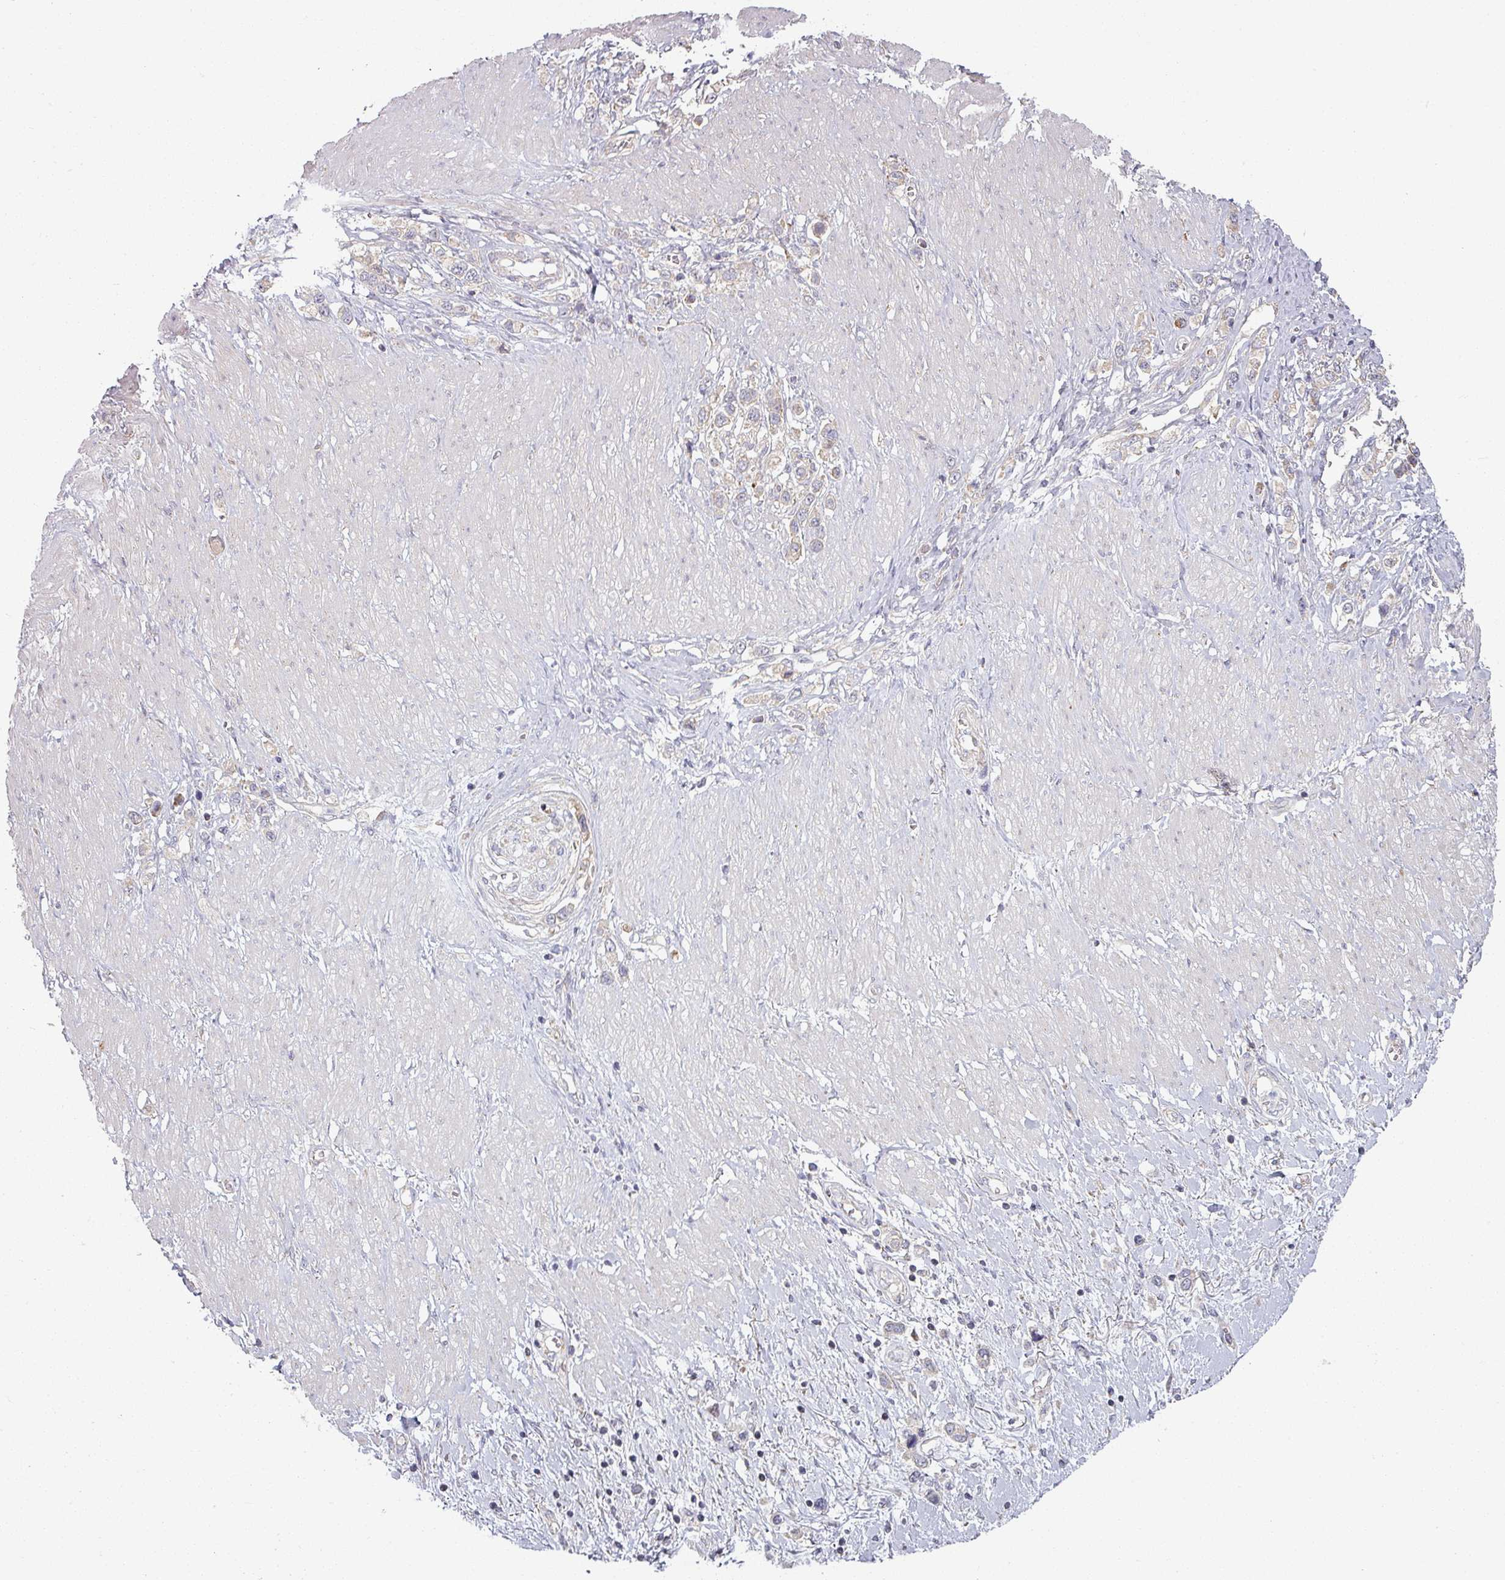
{"staining": {"intensity": "negative", "quantity": "none", "location": "none"}, "tissue": "stomach cancer", "cell_type": "Tumor cells", "image_type": "cancer", "snomed": [{"axis": "morphology", "description": "Normal tissue, NOS"}, {"axis": "morphology", "description": "Adenocarcinoma, NOS"}, {"axis": "topography", "description": "Stomach, upper"}, {"axis": "topography", "description": "Stomach"}], "caption": "Protein analysis of adenocarcinoma (stomach) displays no significant expression in tumor cells.", "gene": "PLEKHJ1", "patient": {"sex": "female", "age": 65}}